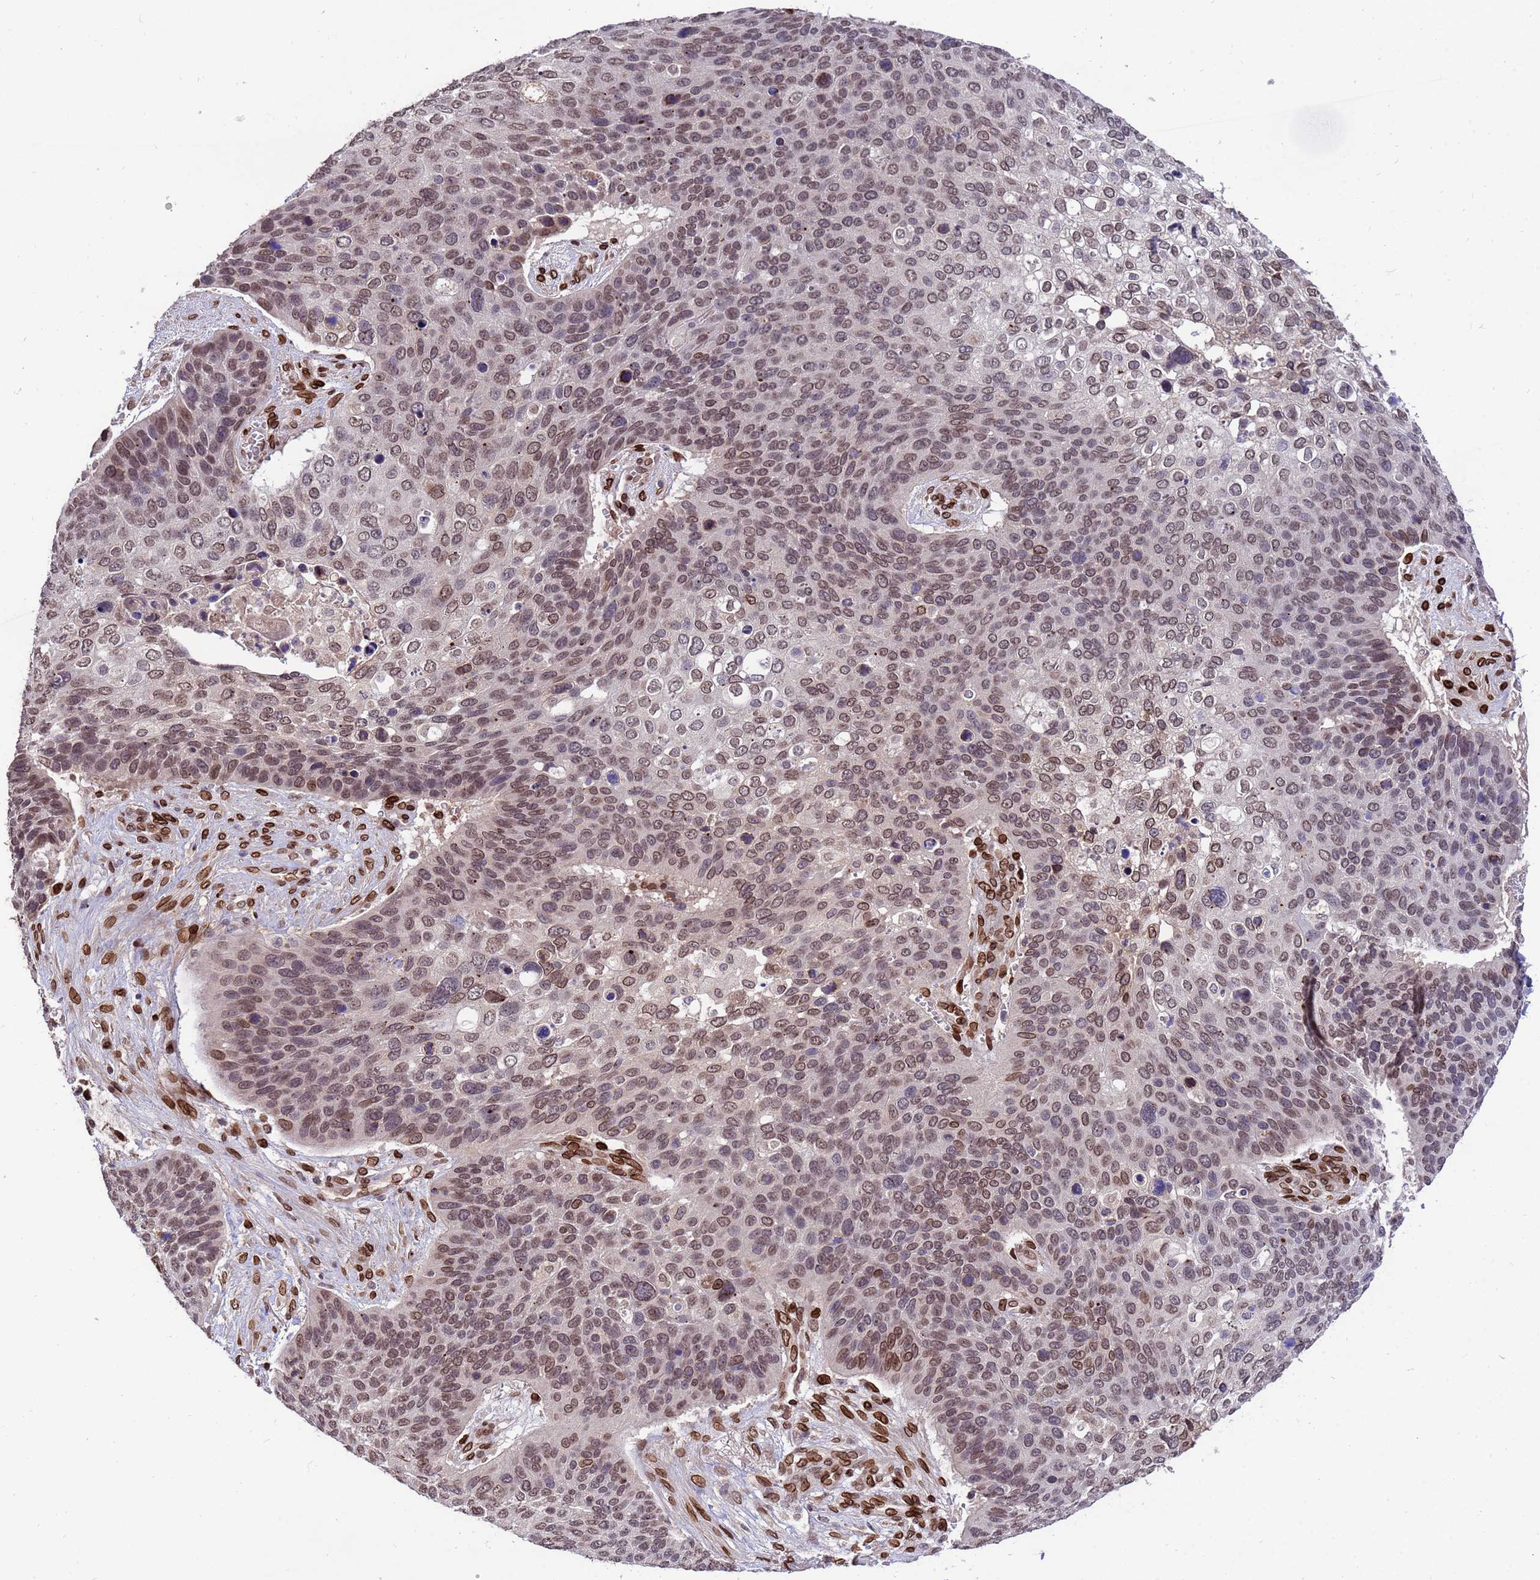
{"staining": {"intensity": "moderate", "quantity": ">75%", "location": "cytoplasmic/membranous,nuclear"}, "tissue": "skin cancer", "cell_type": "Tumor cells", "image_type": "cancer", "snomed": [{"axis": "morphology", "description": "Basal cell carcinoma"}, {"axis": "topography", "description": "Skin"}], "caption": "Protein expression by immunohistochemistry (IHC) shows moderate cytoplasmic/membranous and nuclear positivity in approximately >75% of tumor cells in skin basal cell carcinoma.", "gene": "GPR135", "patient": {"sex": "female", "age": 74}}